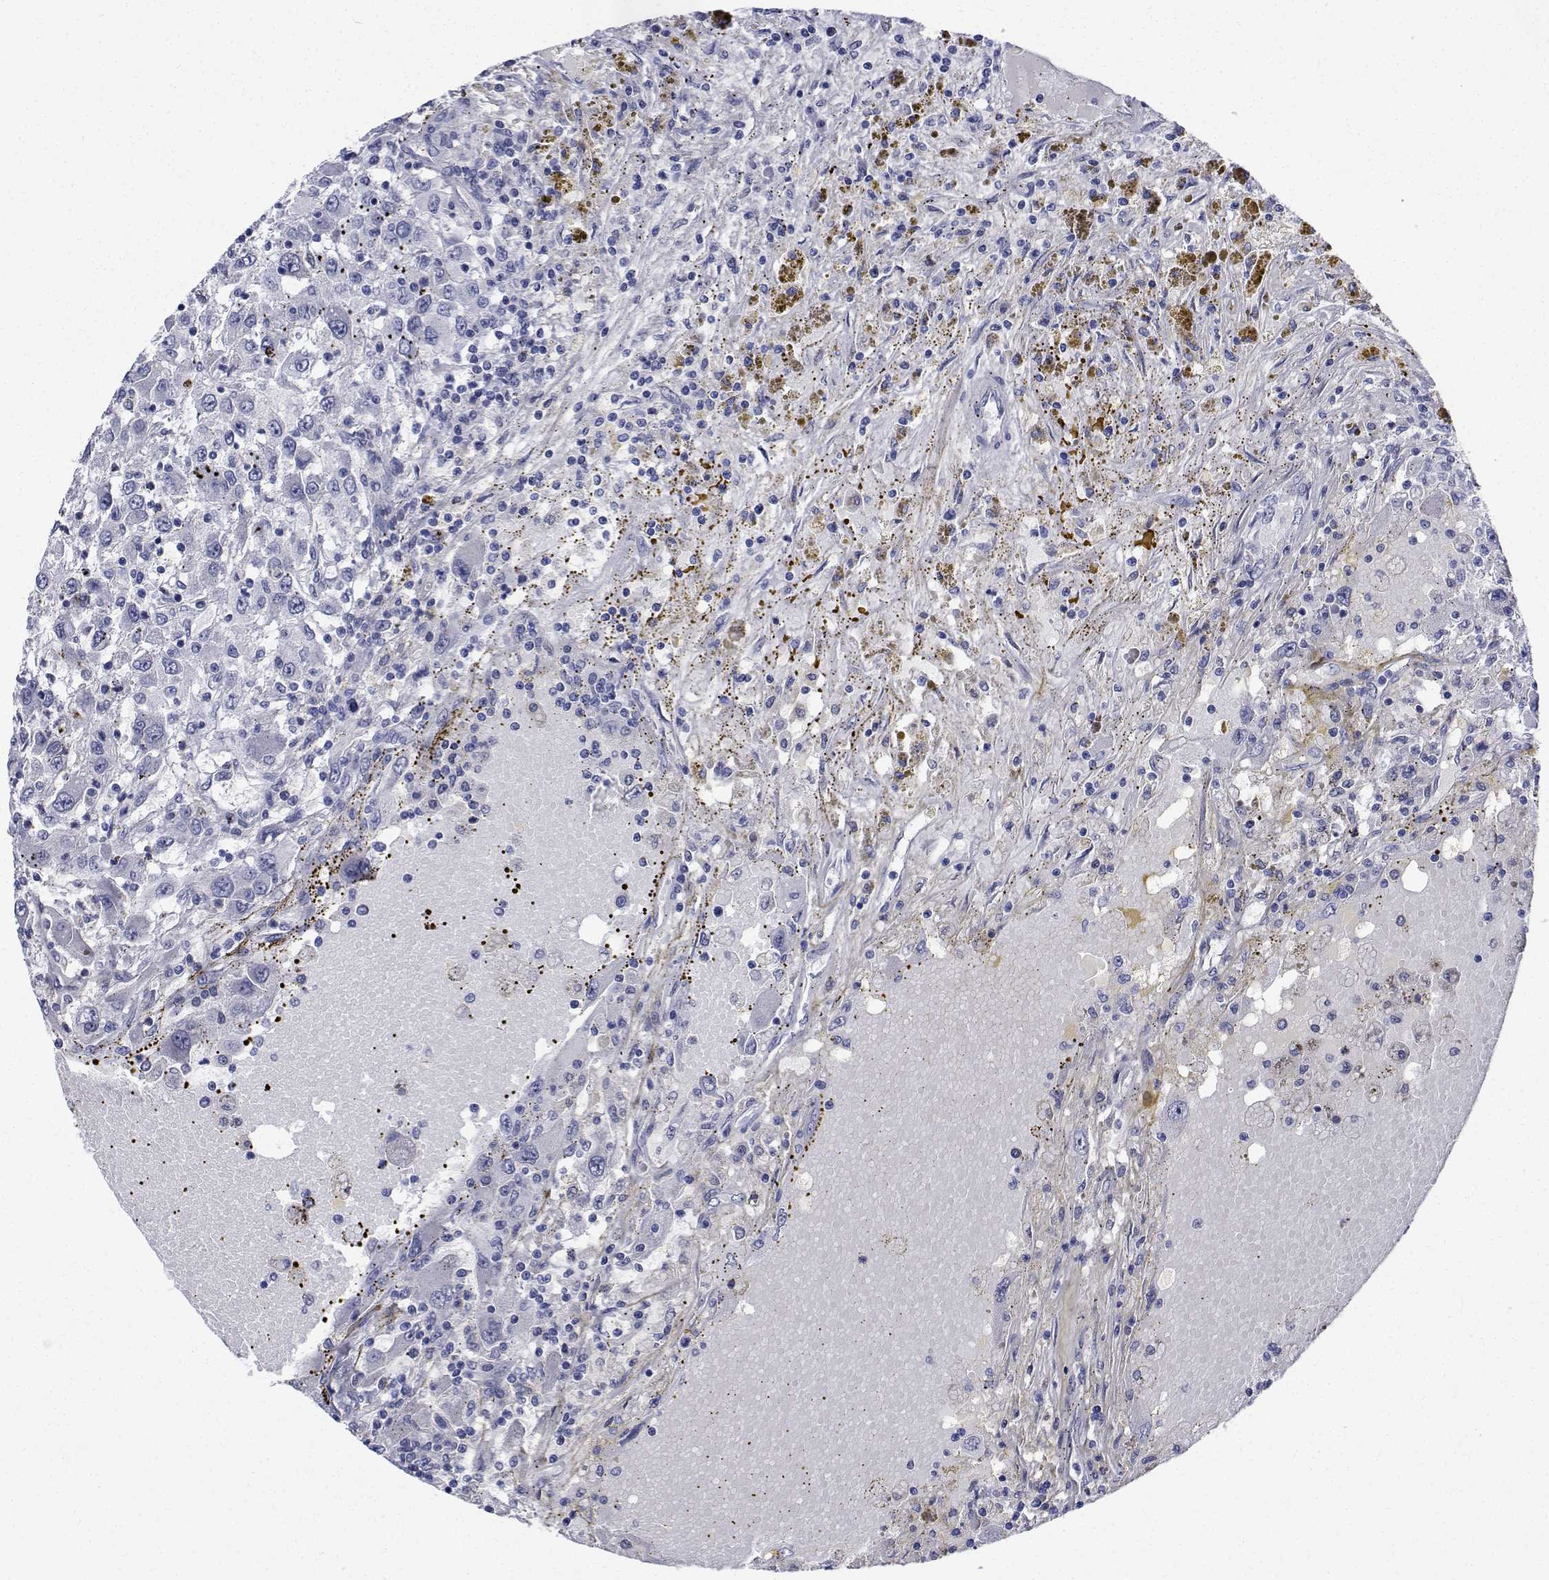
{"staining": {"intensity": "negative", "quantity": "none", "location": "none"}, "tissue": "renal cancer", "cell_type": "Tumor cells", "image_type": "cancer", "snomed": [{"axis": "morphology", "description": "Adenocarcinoma, NOS"}, {"axis": "topography", "description": "Kidney"}], "caption": "Immunohistochemical staining of human renal cancer reveals no significant staining in tumor cells.", "gene": "PLXNA4", "patient": {"sex": "female", "age": 67}}